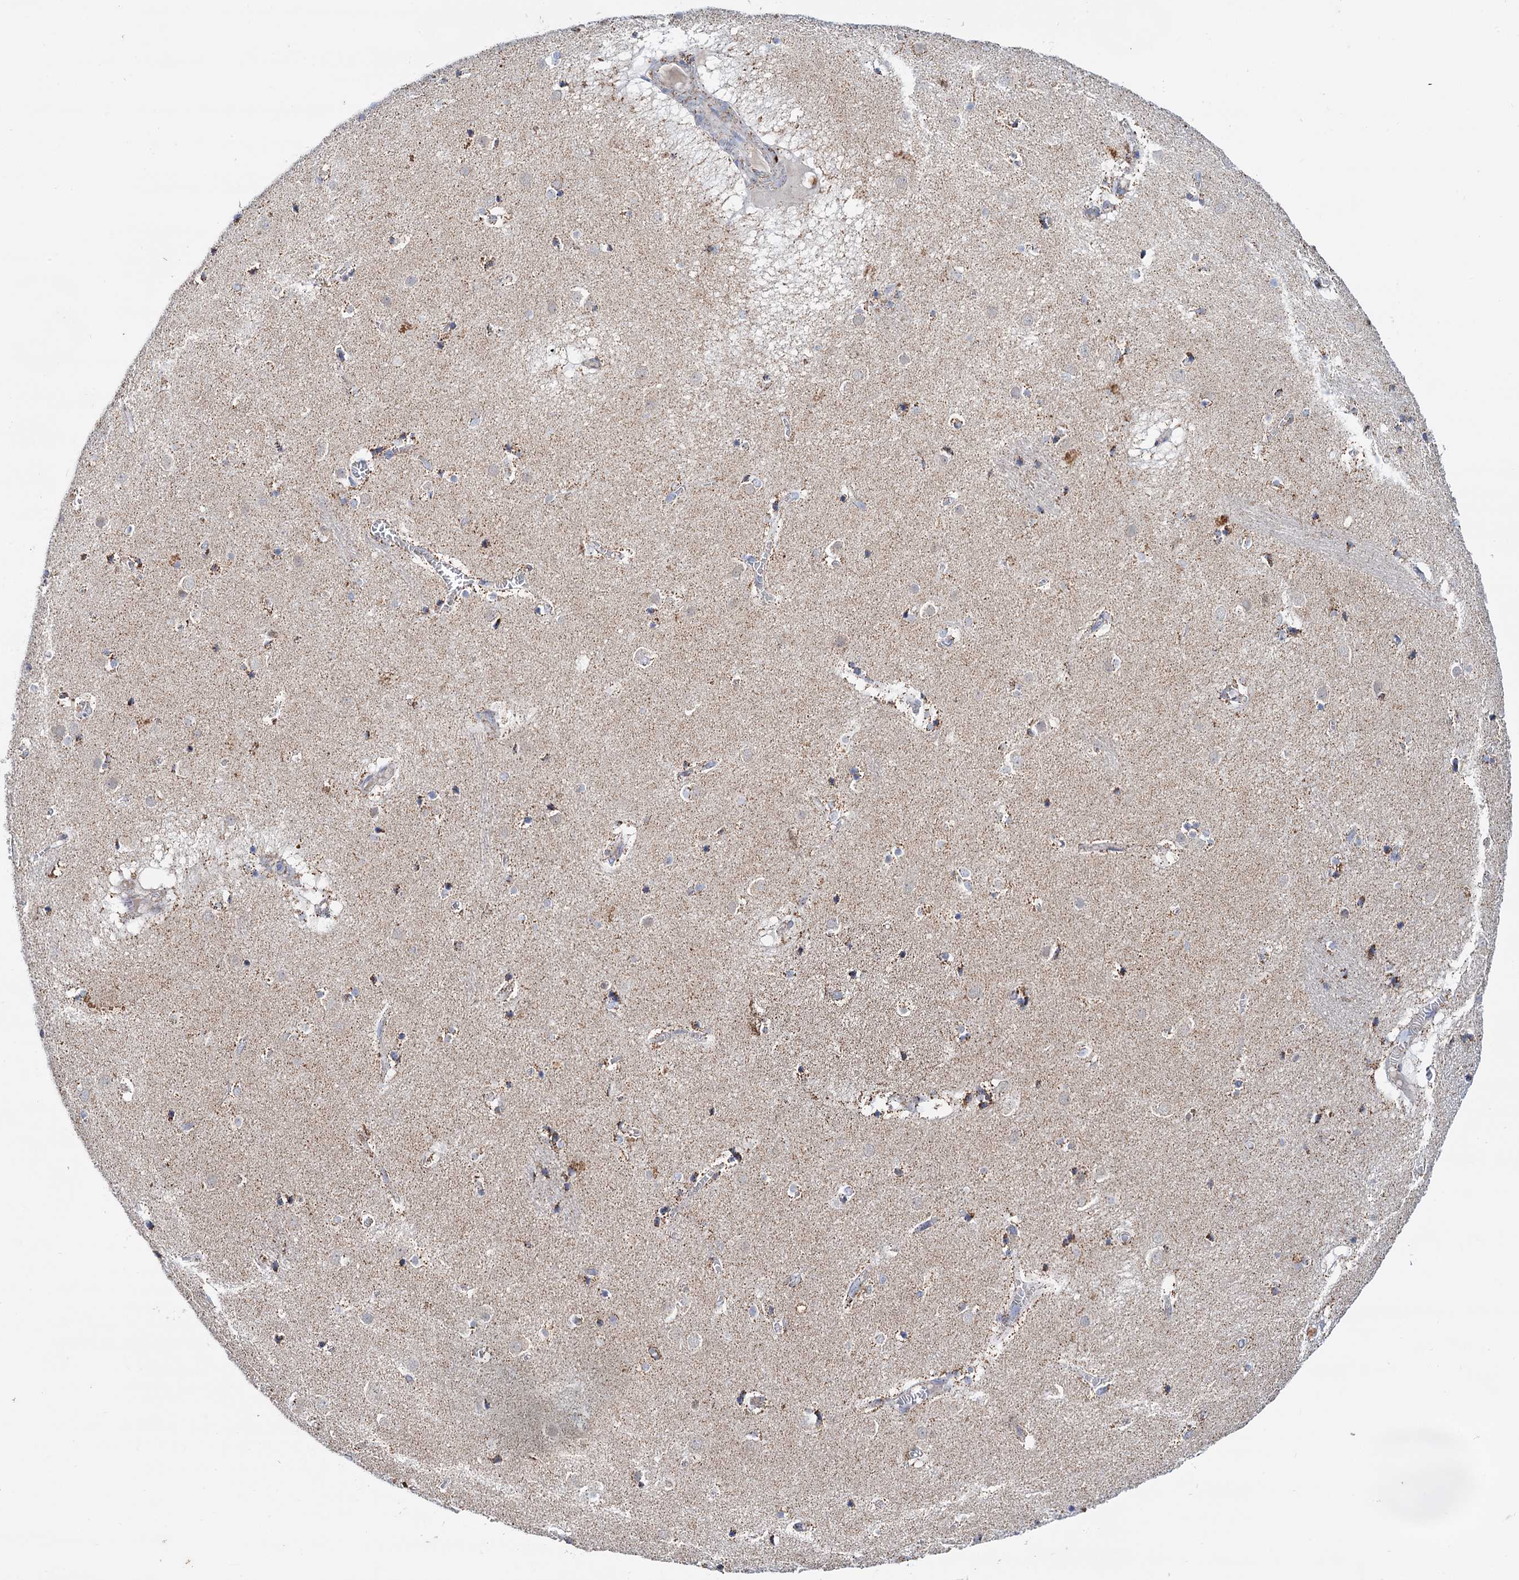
{"staining": {"intensity": "moderate", "quantity": "<25%", "location": "cytoplasmic/membranous"}, "tissue": "caudate", "cell_type": "Glial cells", "image_type": "normal", "snomed": [{"axis": "morphology", "description": "Normal tissue, NOS"}, {"axis": "topography", "description": "Lateral ventricle wall"}], "caption": "Caudate stained with a brown dye demonstrates moderate cytoplasmic/membranous positive staining in approximately <25% of glial cells.", "gene": "C2CD3", "patient": {"sex": "male", "age": 70}}